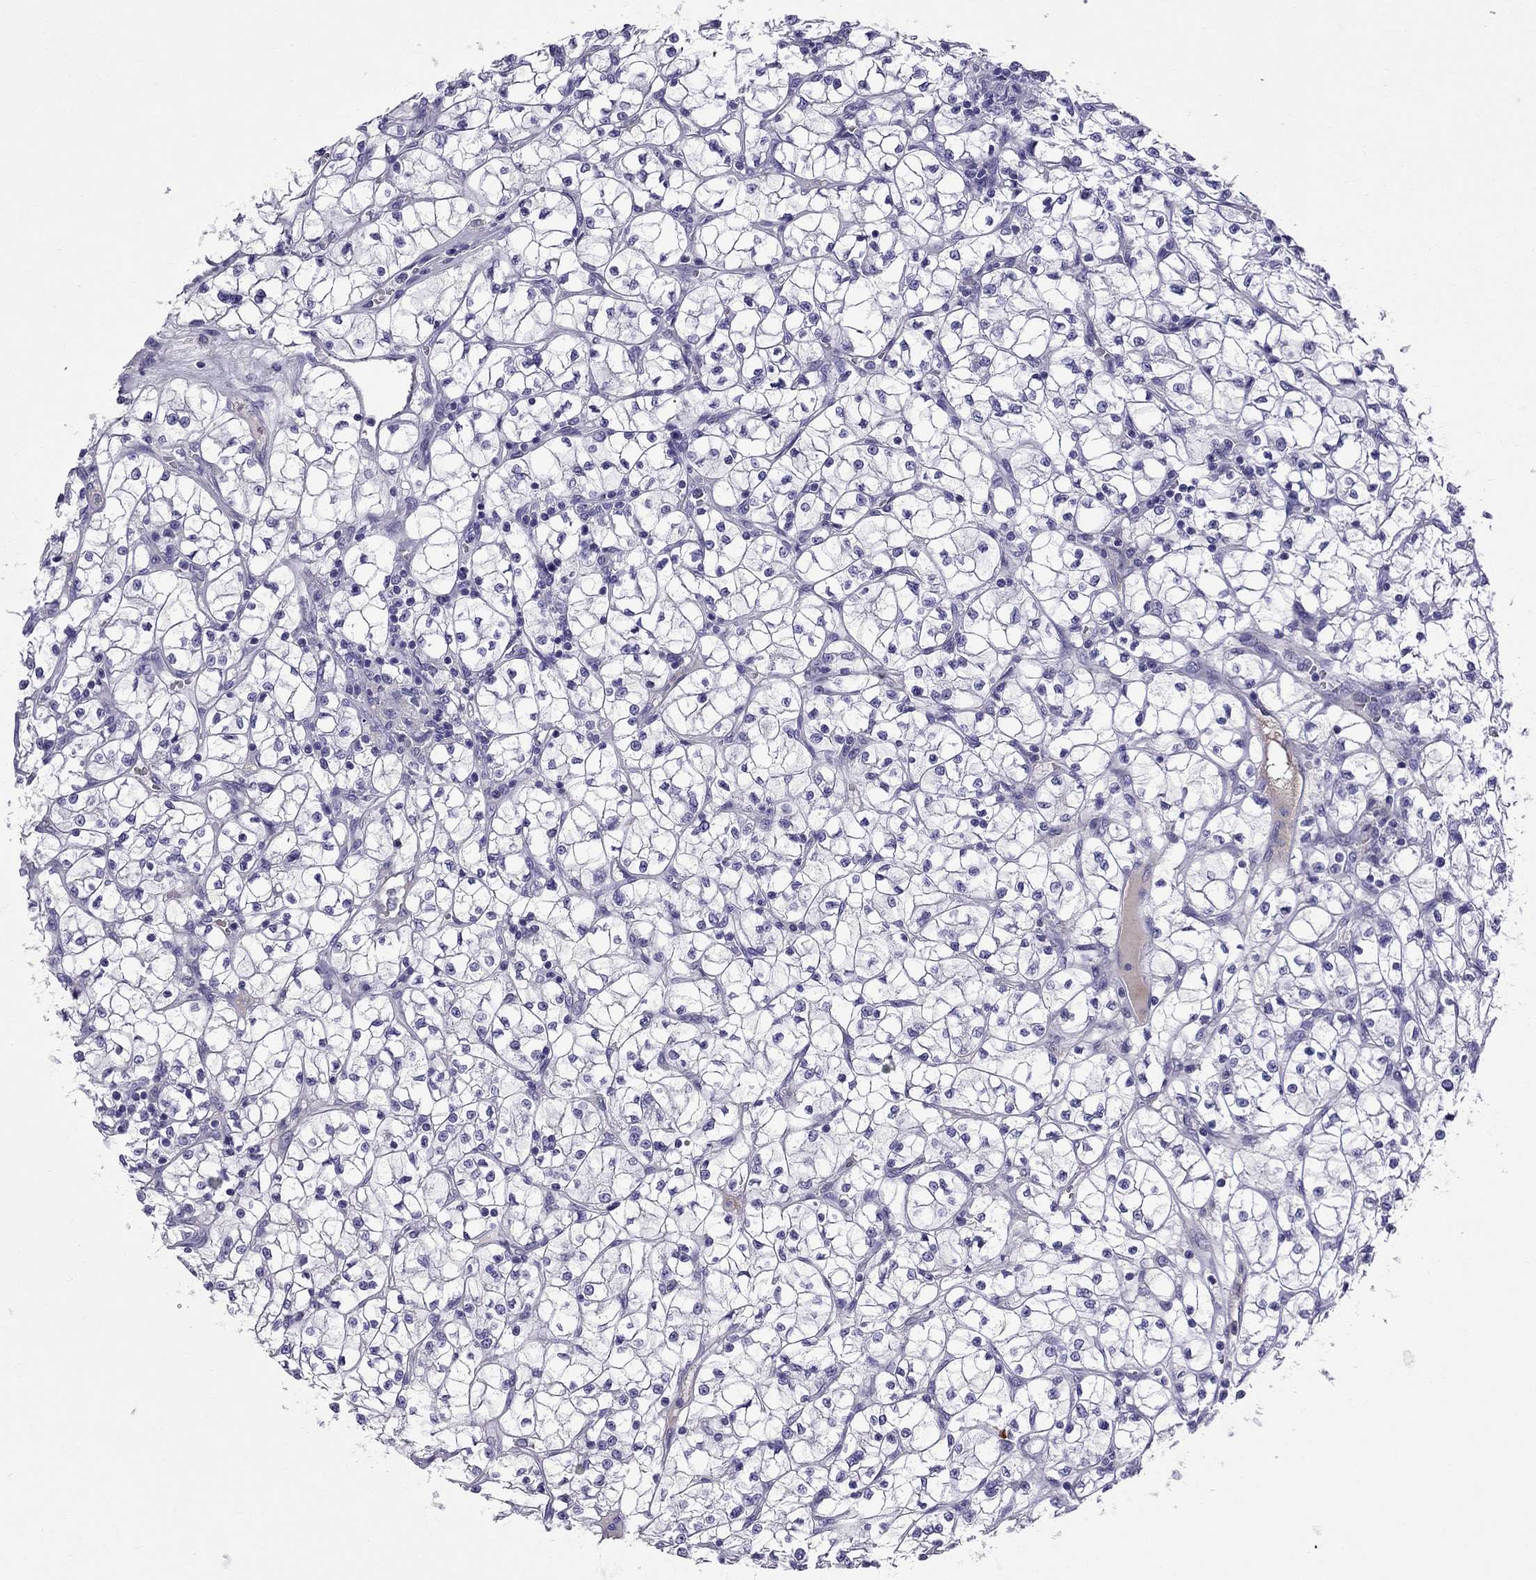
{"staining": {"intensity": "negative", "quantity": "none", "location": "none"}, "tissue": "renal cancer", "cell_type": "Tumor cells", "image_type": "cancer", "snomed": [{"axis": "morphology", "description": "Adenocarcinoma, NOS"}, {"axis": "topography", "description": "Kidney"}], "caption": "A high-resolution photomicrograph shows IHC staining of renal adenocarcinoma, which displays no significant expression in tumor cells. (DAB (3,3'-diaminobenzidine) IHC with hematoxylin counter stain).", "gene": "SCART1", "patient": {"sex": "female", "age": 64}}